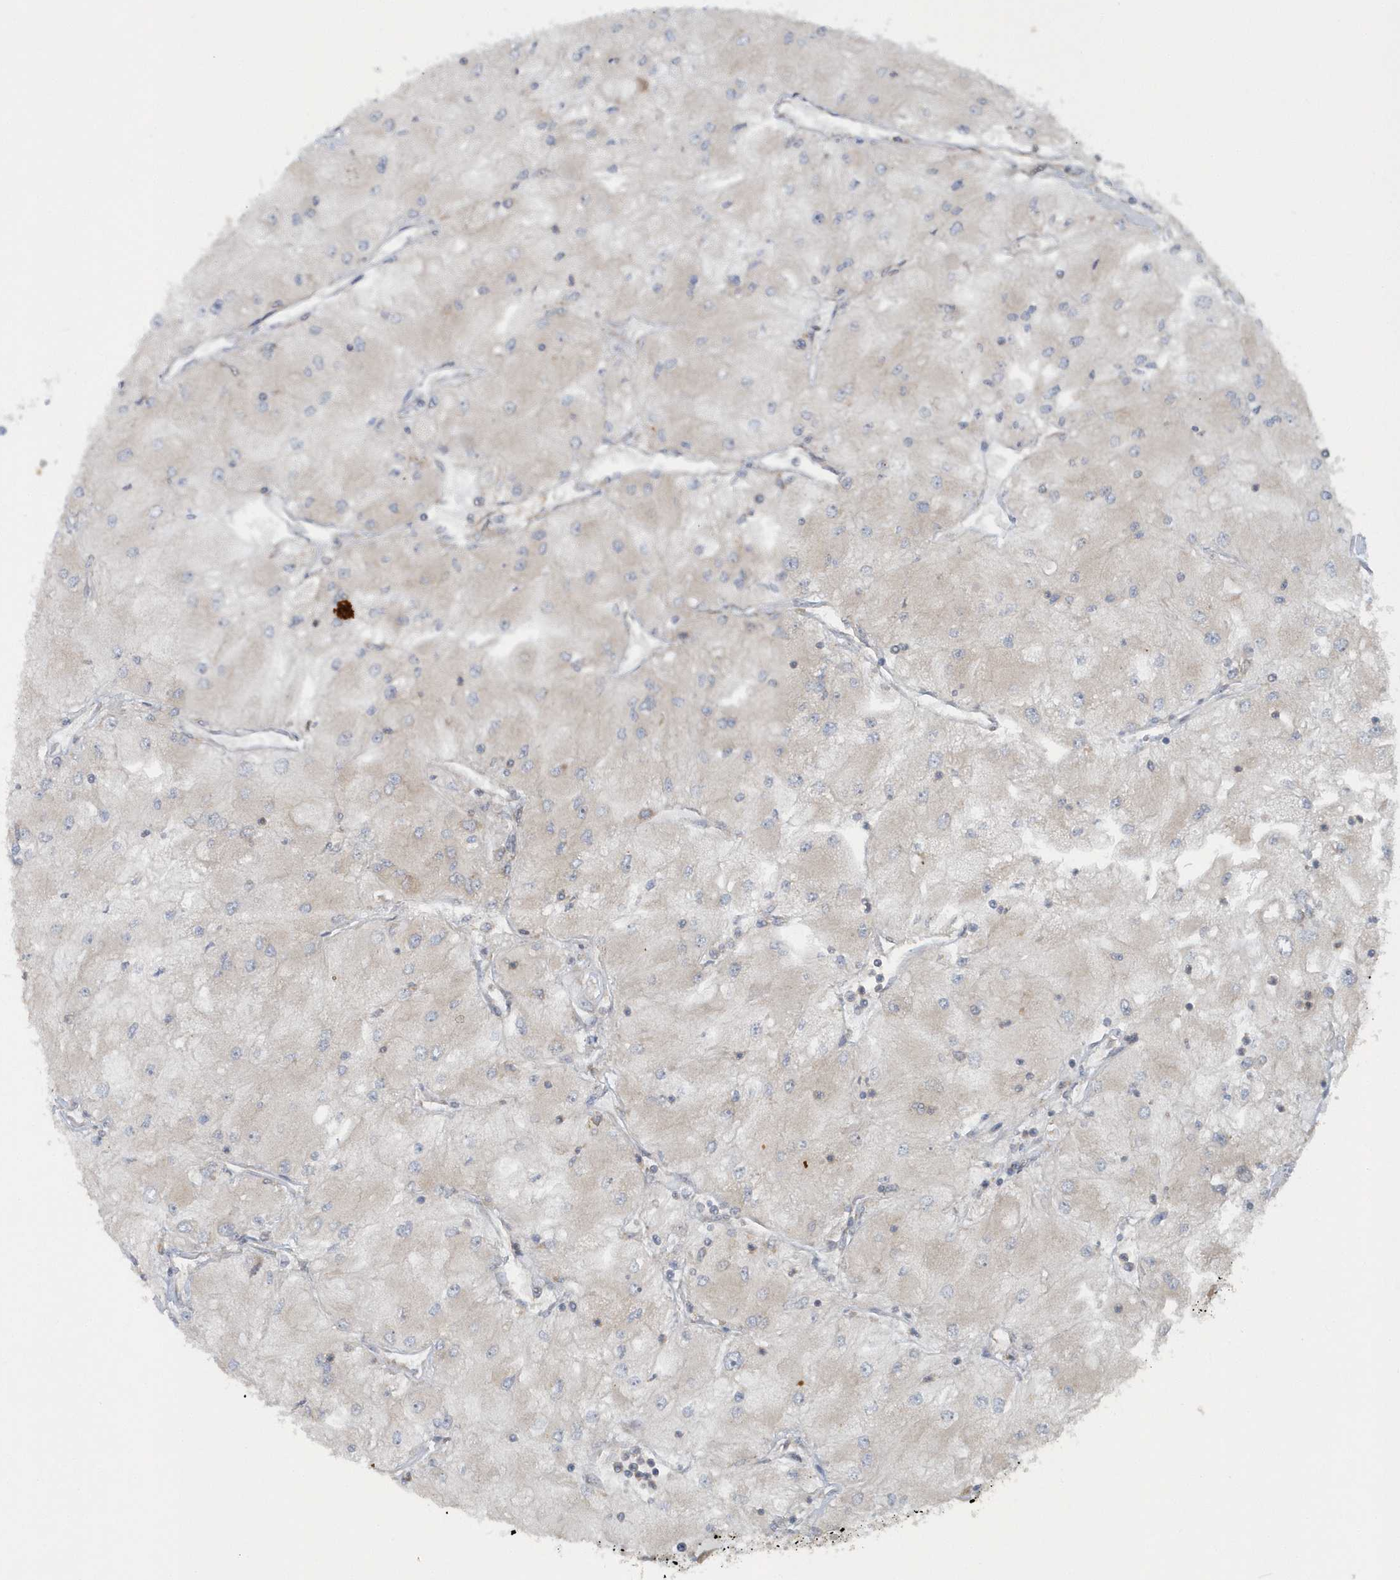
{"staining": {"intensity": "negative", "quantity": "none", "location": "none"}, "tissue": "renal cancer", "cell_type": "Tumor cells", "image_type": "cancer", "snomed": [{"axis": "morphology", "description": "Adenocarcinoma, NOS"}, {"axis": "topography", "description": "Kidney"}], "caption": "Immunohistochemical staining of renal cancer reveals no significant positivity in tumor cells.", "gene": "CNOT10", "patient": {"sex": "male", "age": 80}}